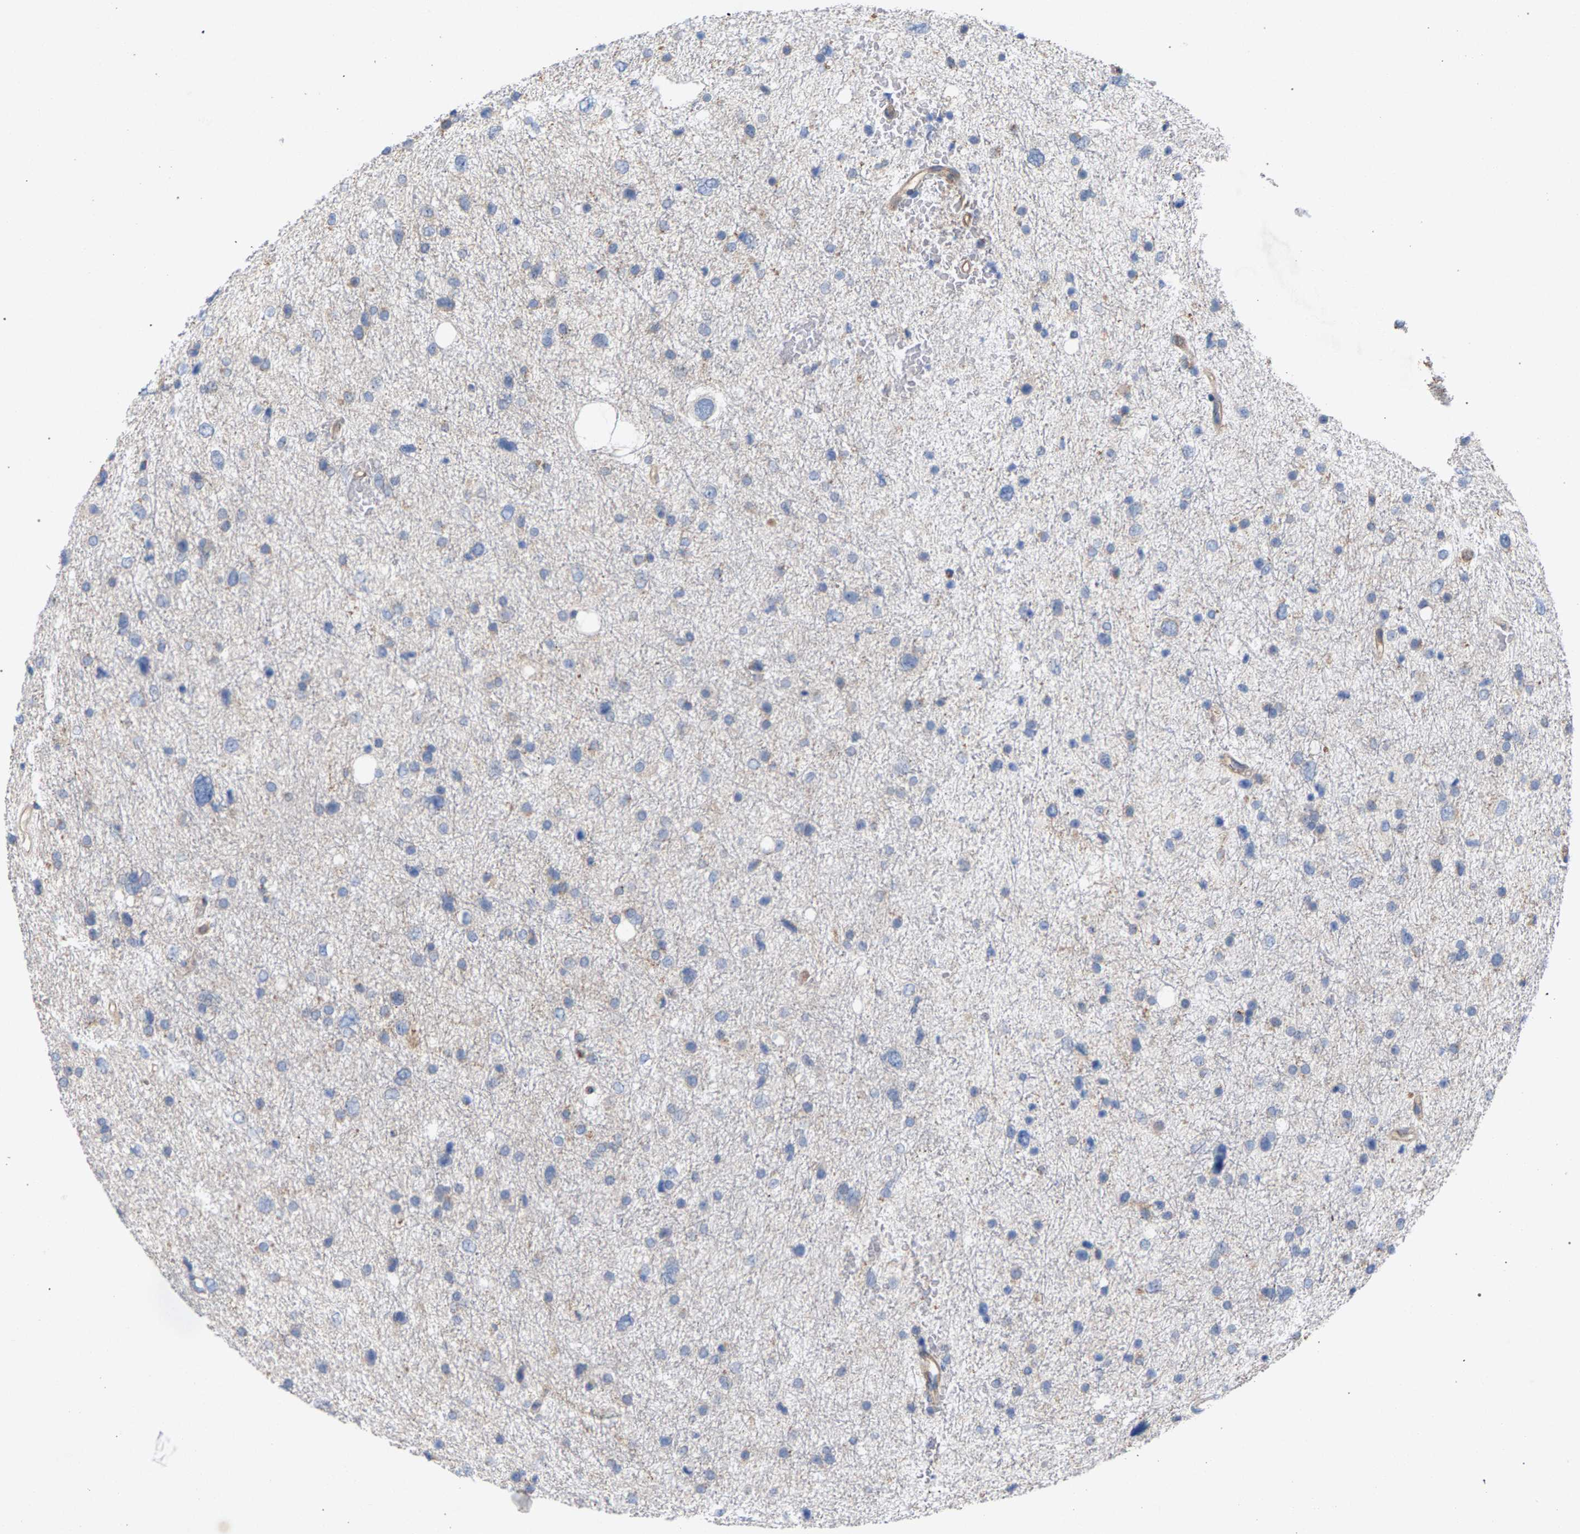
{"staining": {"intensity": "negative", "quantity": "none", "location": "none"}, "tissue": "glioma", "cell_type": "Tumor cells", "image_type": "cancer", "snomed": [{"axis": "morphology", "description": "Glioma, malignant, Low grade"}, {"axis": "topography", "description": "Brain"}], "caption": "Malignant glioma (low-grade) was stained to show a protein in brown. There is no significant positivity in tumor cells. (Stains: DAB IHC with hematoxylin counter stain, Microscopy: brightfield microscopy at high magnification).", "gene": "MAMDC2", "patient": {"sex": "female", "age": 37}}